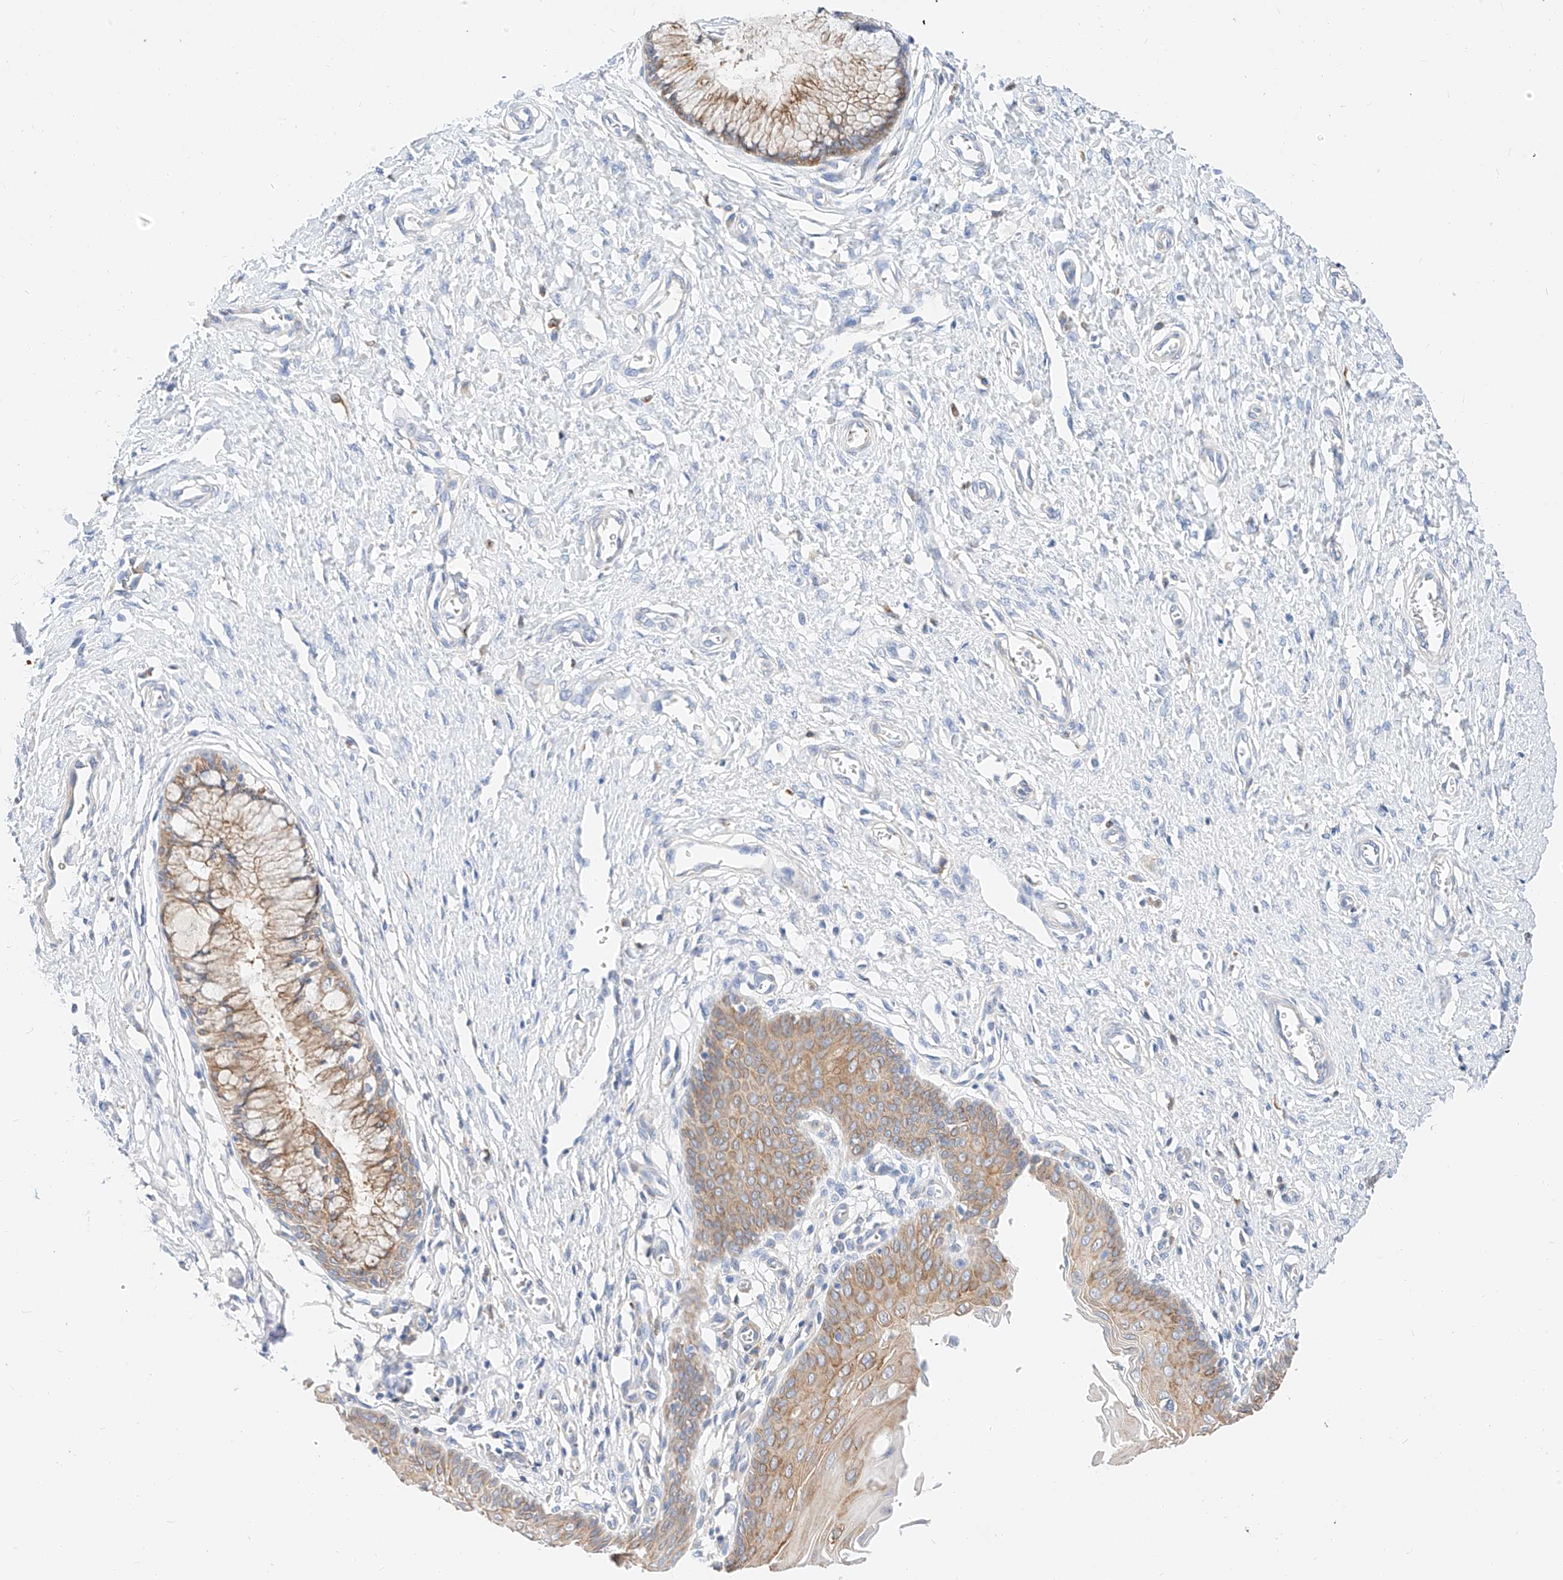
{"staining": {"intensity": "moderate", "quantity": ">75%", "location": "cytoplasmic/membranous"}, "tissue": "cervix", "cell_type": "Glandular cells", "image_type": "normal", "snomed": [{"axis": "morphology", "description": "Normal tissue, NOS"}, {"axis": "topography", "description": "Cervix"}], "caption": "The micrograph demonstrates immunohistochemical staining of normal cervix. There is moderate cytoplasmic/membranous positivity is appreciated in about >75% of glandular cells. (Stains: DAB (3,3'-diaminobenzidine) in brown, nuclei in blue, Microscopy: brightfield microscopy at high magnification).", "gene": "MAP7", "patient": {"sex": "female", "age": 55}}